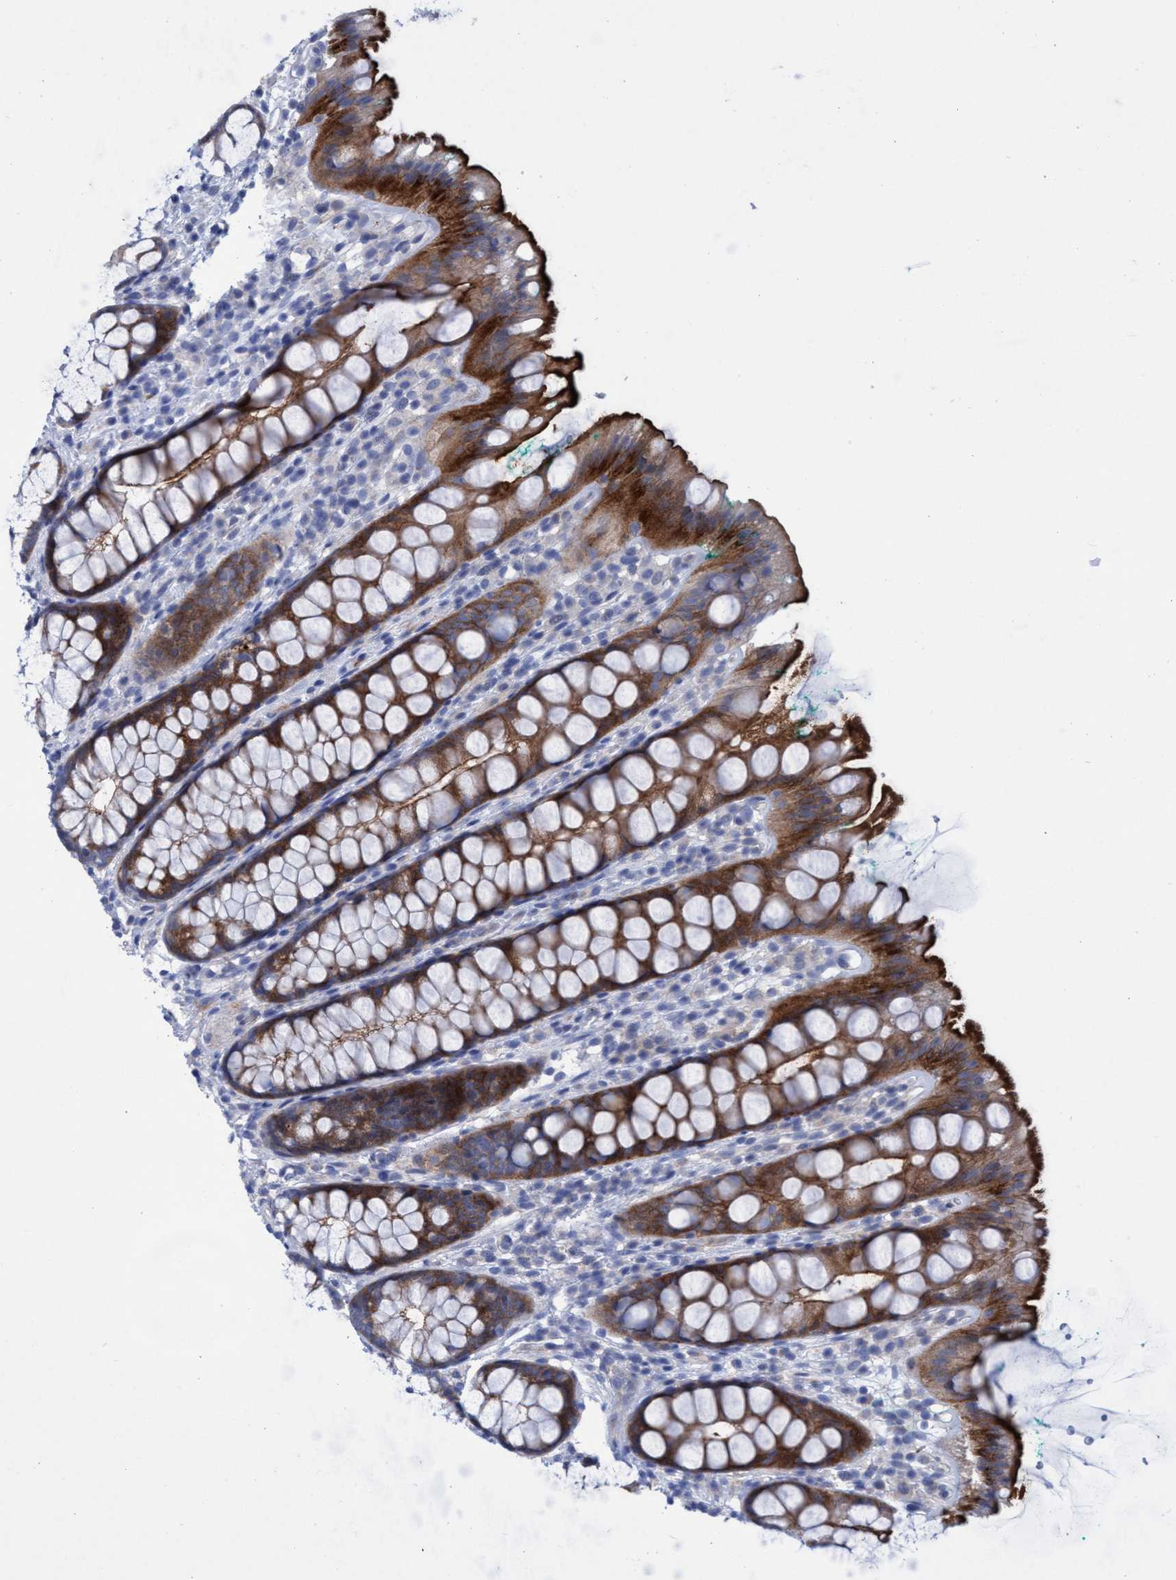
{"staining": {"intensity": "strong", "quantity": ">75%", "location": "cytoplasmic/membranous"}, "tissue": "rectum", "cell_type": "Glandular cells", "image_type": "normal", "snomed": [{"axis": "morphology", "description": "Normal tissue, NOS"}, {"axis": "topography", "description": "Rectum"}], "caption": "Immunohistochemical staining of unremarkable rectum shows strong cytoplasmic/membranous protein staining in approximately >75% of glandular cells.", "gene": "R3HCC1", "patient": {"sex": "female", "age": 65}}